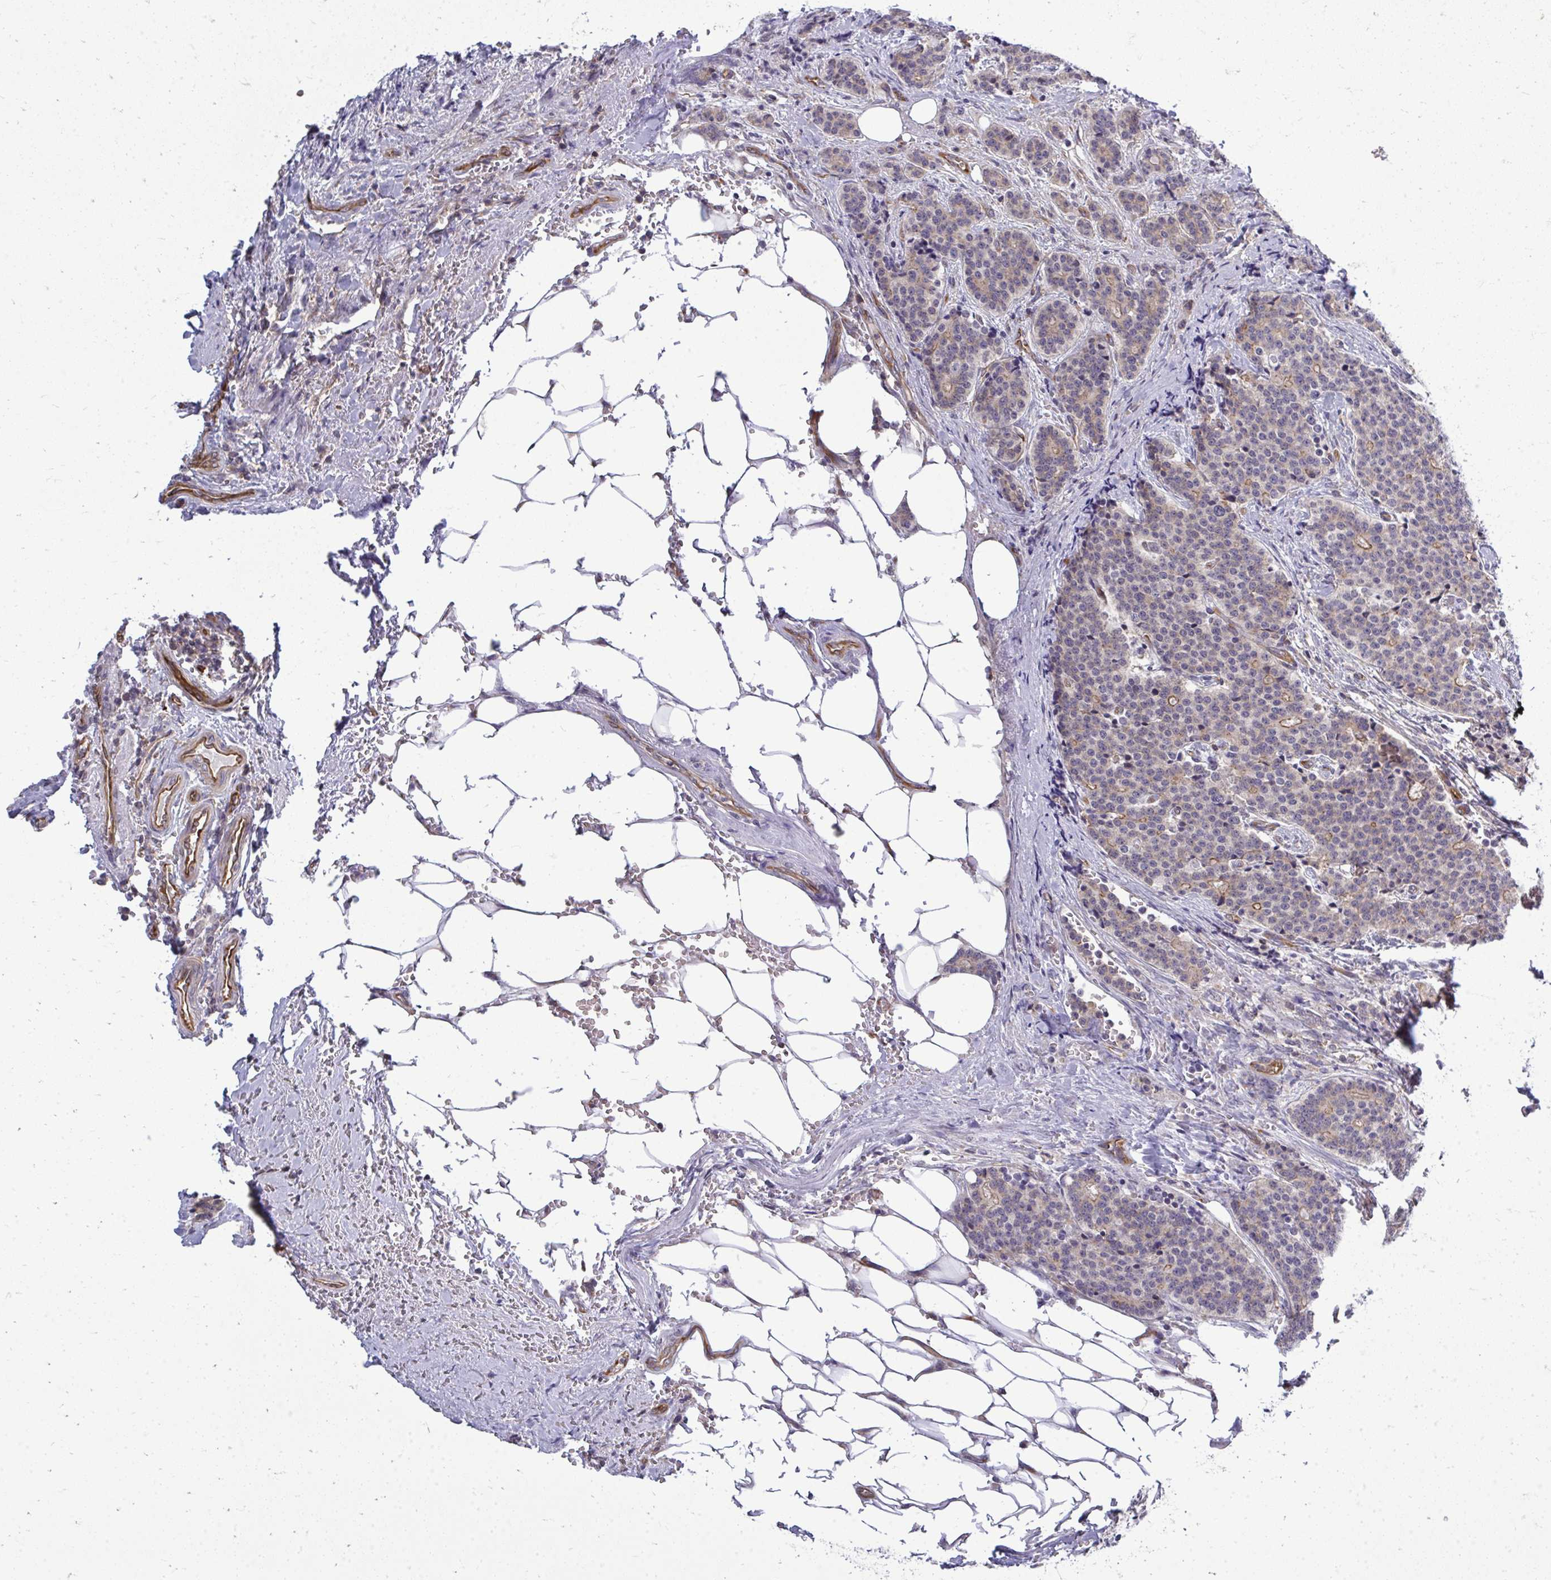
{"staining": {"intensity": "weak", "quantity": ">75%", "location": "cytoplasmic/membranous"}, "tissue": "carcinoid", "cell_type": "Tumor cells", "image_type": "cancer", "snomed": [{"axis": "morphology", "description": "Carcinoid, malignant, NOS"}, {"axis": "topography", "description": "Small intestine"}], "caption": "A high-resolution micrograph shows immunohistochemistry (IHC) staining of malignant carcinoid, which reveals weak cytoplasmic/membranous staining in about >75% of tumor cells. The staining was performed using DAB (3,3'-diaminobenzidine) to visualize the protein expression in brown, while the nuclei were stained in blue with hematoxylin (Magnification: 20x).", "gene": "FUT10", "patient": {"sex": "female", "age": 73}}